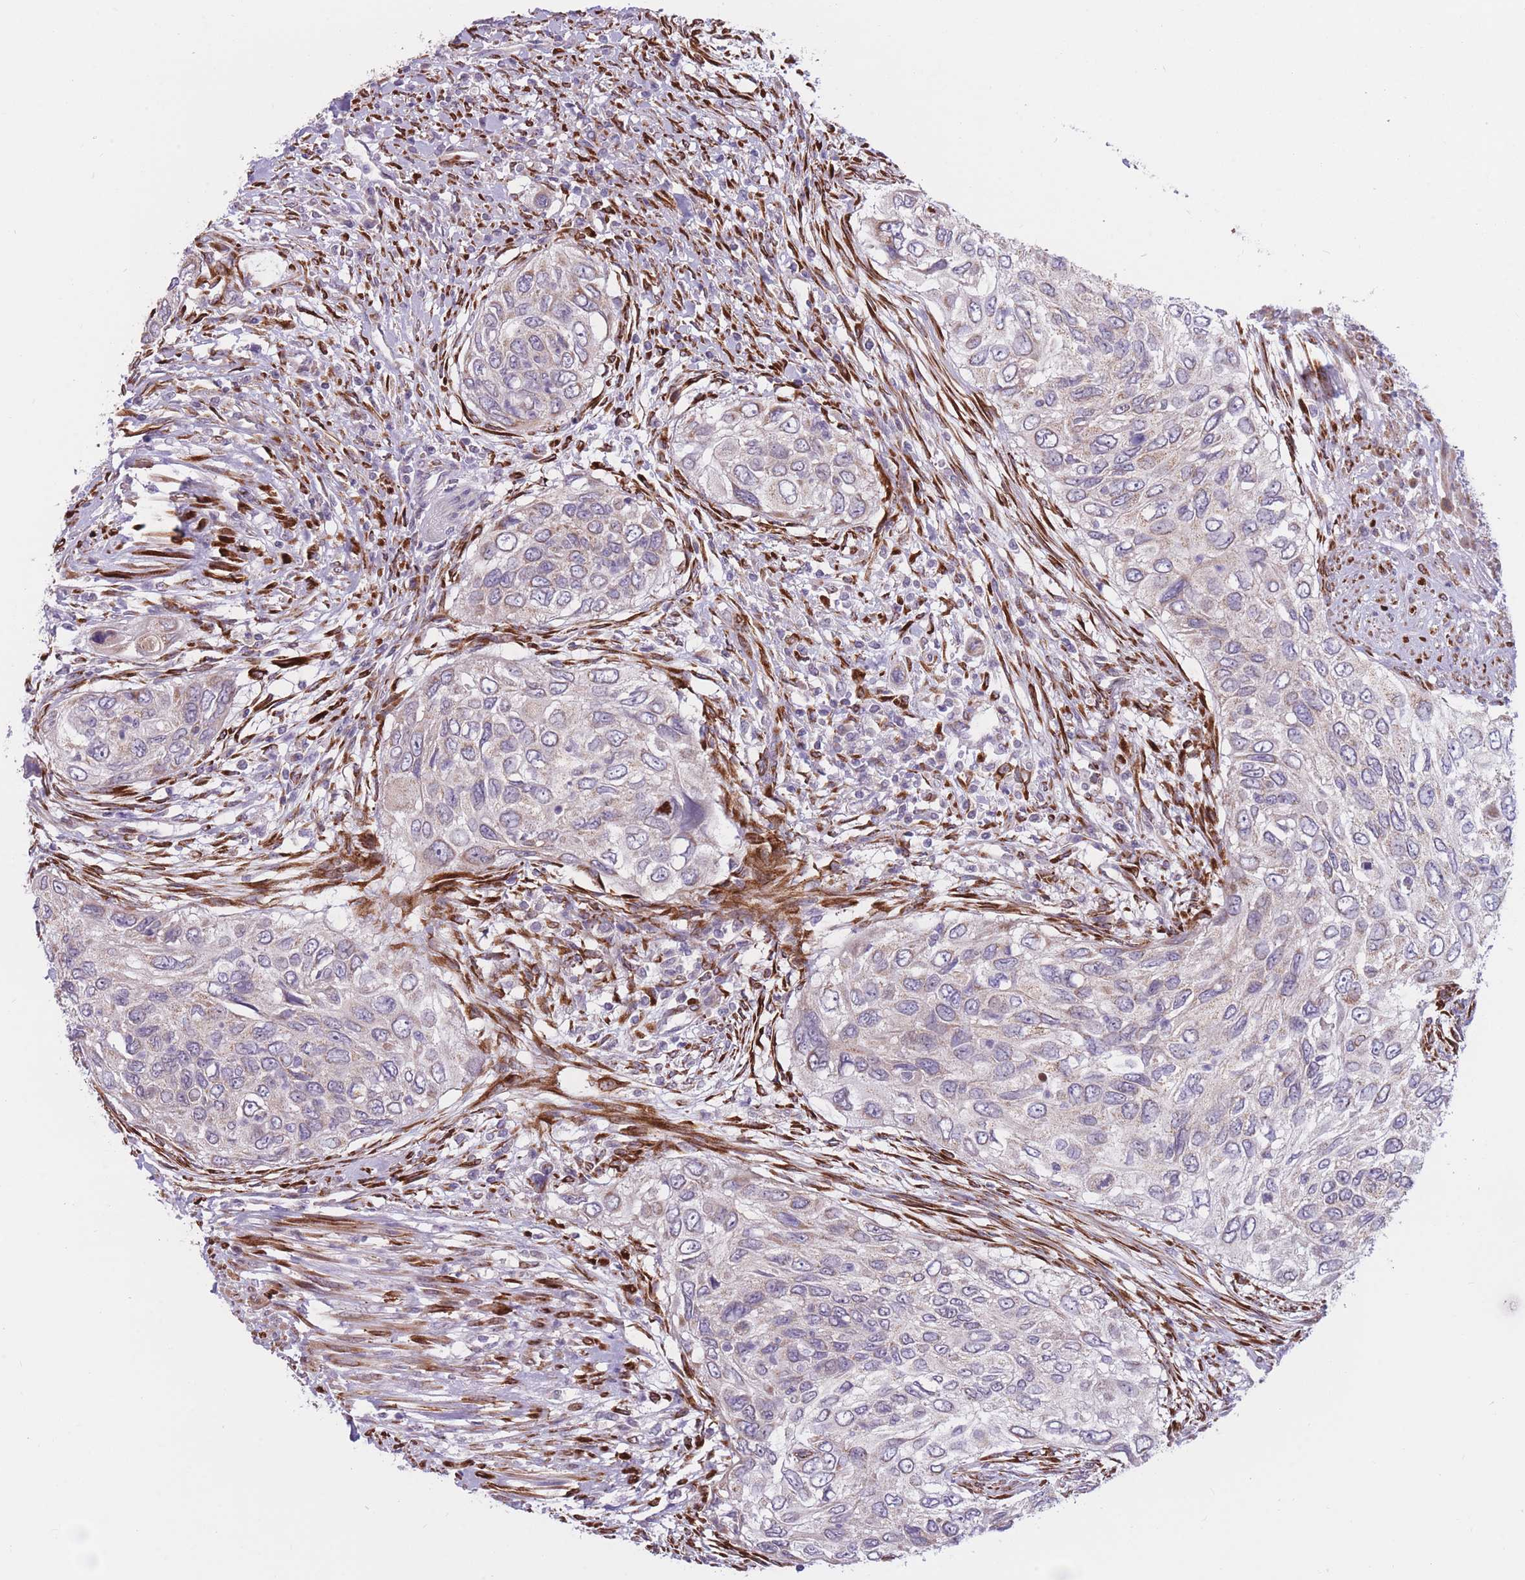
{"staining": {"intensity": "weak", "quantity": "25%-75%", "location": "cytoplasmic/membranous"}, "tissue": "urothelial cancer", "cell_type": "Tumor cells", "image_type": "cancer", "snomed": [{"axis": "morphology", "description": "Urothelial carcinoma, High grade"}, {"axis": "topography", "description": "Urinary bladder"}], "caption": "The immunohistochemical stain labels weak cytoplasmic/membranous positivity in tumor cells of high-grade urothelial carcinoma tissue. The protein is stained brown, and the nuclei are stained in blue (DAB (3,3'-diaminobenzidine) IHC with brightfield microscopy, high magnification).", "gene": "CCNQ", "patient": {"sex": "female", "age": 60}}